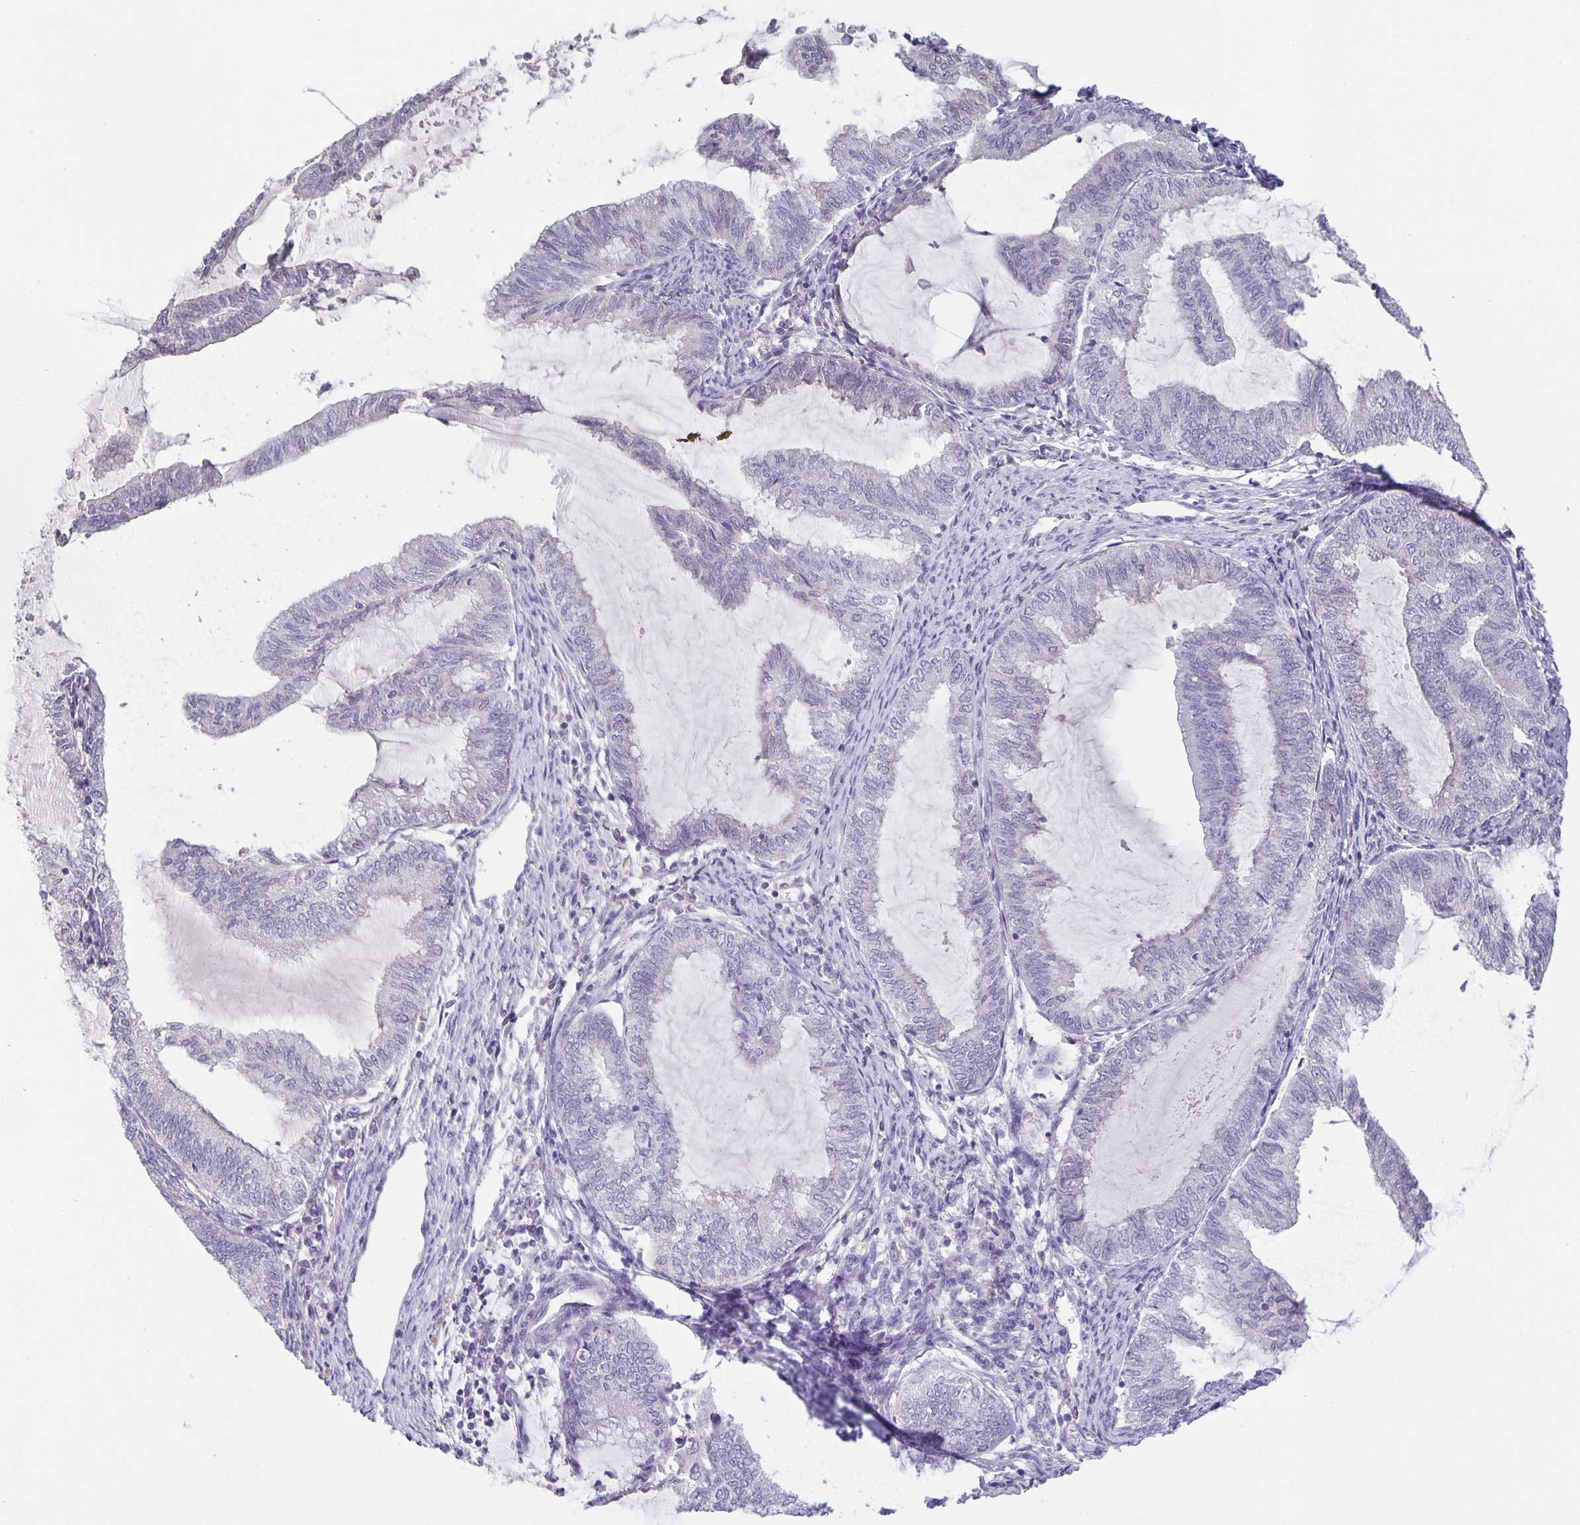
{"staining": {"intensity": "negative", "quantity": "none", "location": "none"}, "tissue": "endometrial cancer", "cell_type": "Tumor cells", "image_type": "cancer", "snomed": [{"axis": "morphology", "description": "Adenocarcinoma, NOS"}, {"axis": "topography", "description": "Endometrium"}], "caption": "There is no significant staining in tumor cells of endometrial cancer (adenocarcinoma).", "gene": "PTPN3", "patient": {"sex": "female", "age": 79}}